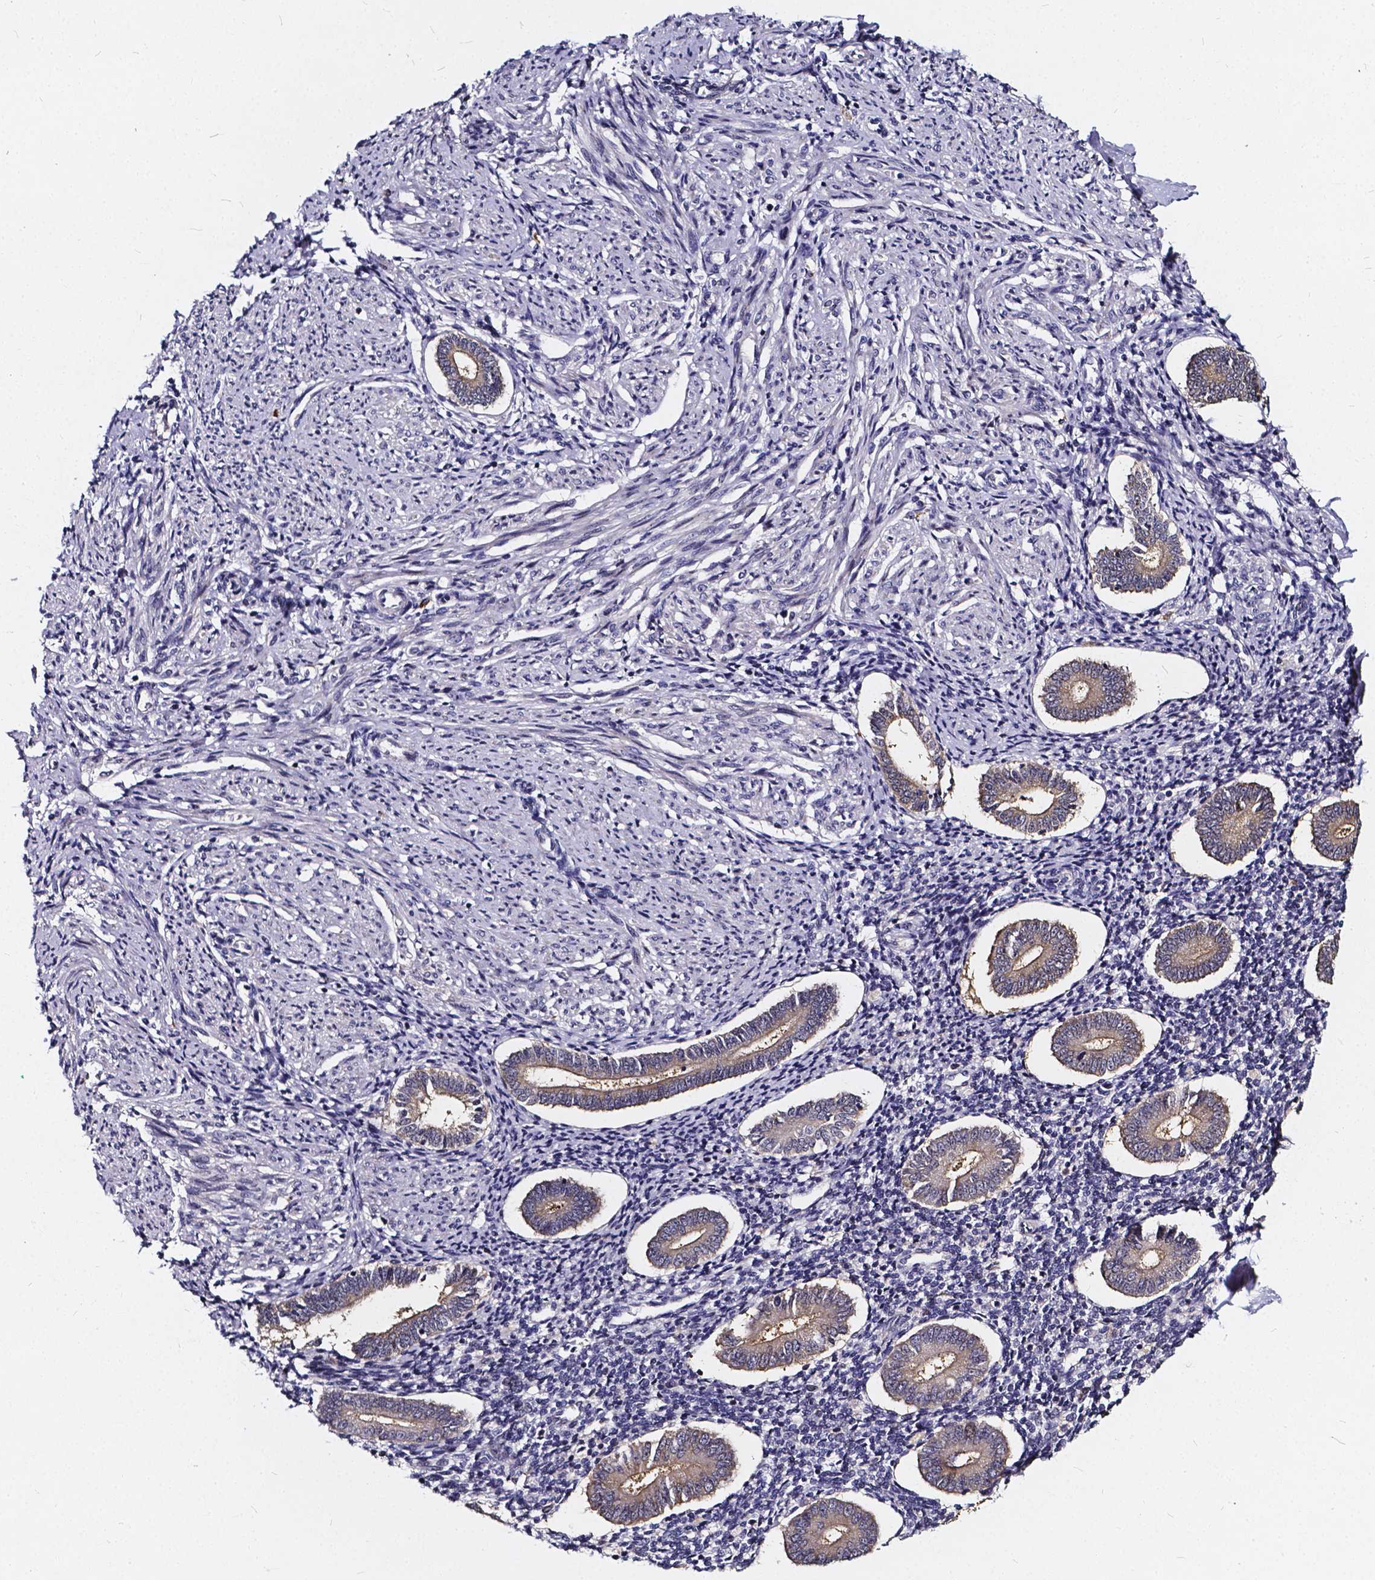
{"staining": {"intensity": "negative", "quantity": "none", "location": "none"}, "tissue": "endometrium", "cell_type": "Cells in endometrial stroma", "image_type": "normal", "snomed": [{"axis": "morphology", "description": "Normal tissue, NOS"}, {"axis": "topography", "description": "Endometrium"}], "caption": "Immunohistochemistry (IHC) histopathology image of unremarkable endometrium: human endometrium stained with DAB (3,3'-diaminobenzidine) exhibits no significant protein staining in cells in endometrial stroma. The staining is performed using DAB brown chromogen with nuclei counter-stained in using hematoxylin.", "gene": "SOWAHA", "patient": {"sex": "female", "age": 40}}